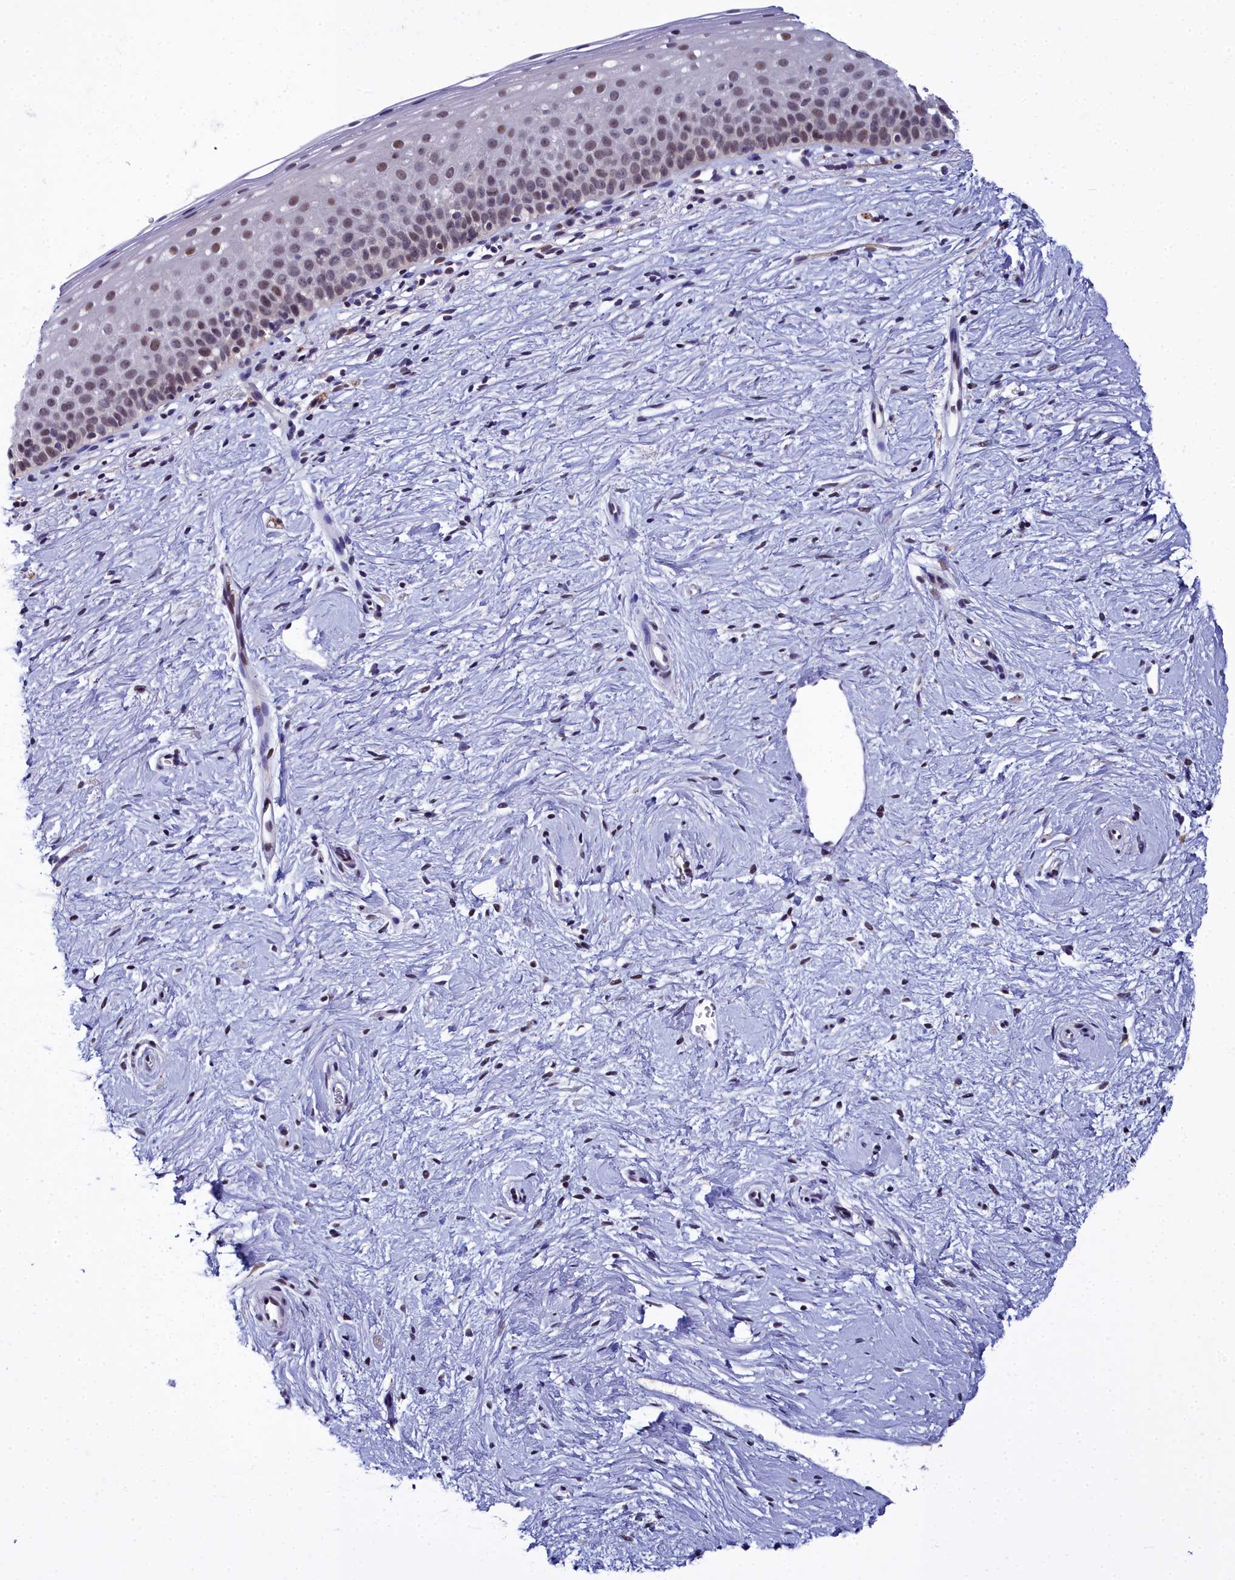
{"staining": {"intensity": "strong", "quantity": ">75%", "location": "nuclear"}, "tissue": "cervix", "cell_type": "Glandular cells", "image_type": "normal", "snomed": [{"axis": "morphology", "description": "Normal tissue, NOS"}, {"axis": "topography", "description": "Cervix"}], "caption": "DAB immunohistochemical staining of benign human cervix exhibits strong nuclear protein staining in about >75% of glandular cells. Using DAB (3,3'-diaminobenzidine) (brown) and hematoxylin (blue) stains, captured at high magnification using brightfield microscopy.", "gene": "CCDC97", "patient": {"sex": "female", "age": 57}}